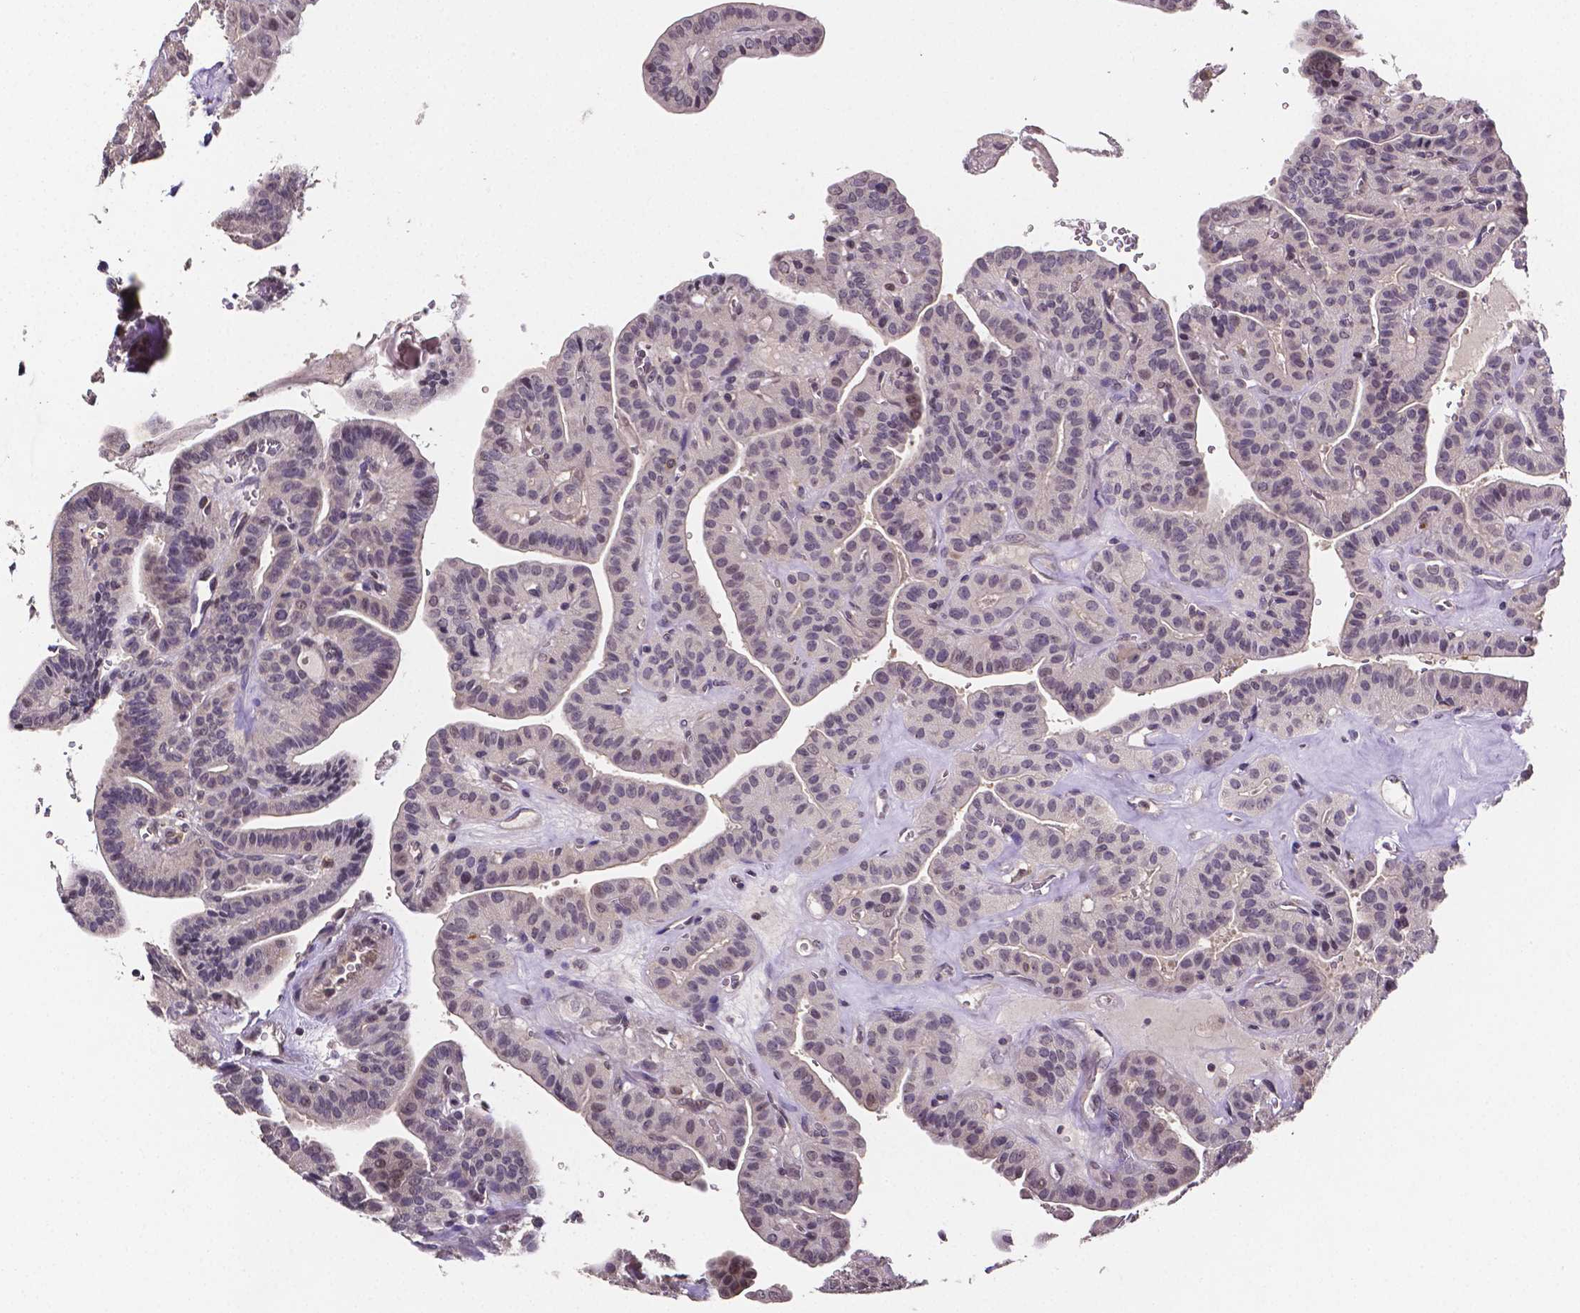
{"staining": {"intensity": "negative", "quantity": "none", "location": "none"}, "tissue": "thyroid cancer", "cell_type": "Tumor cells", "image_type": "cancer", "snomed": [{"axis": "morphology", "description": "Papillary adenocarcinoma, NOS"}, {"axis": "topography", "description": "Thyroid gland"}], "caption": "Tumor cells show no significant protein positivity in thyroid cancer. (DAB immunohistochemistry (IHC), high magnification).", "gene": "NRGN", "patient": {"sex": "male", "age": 52}}